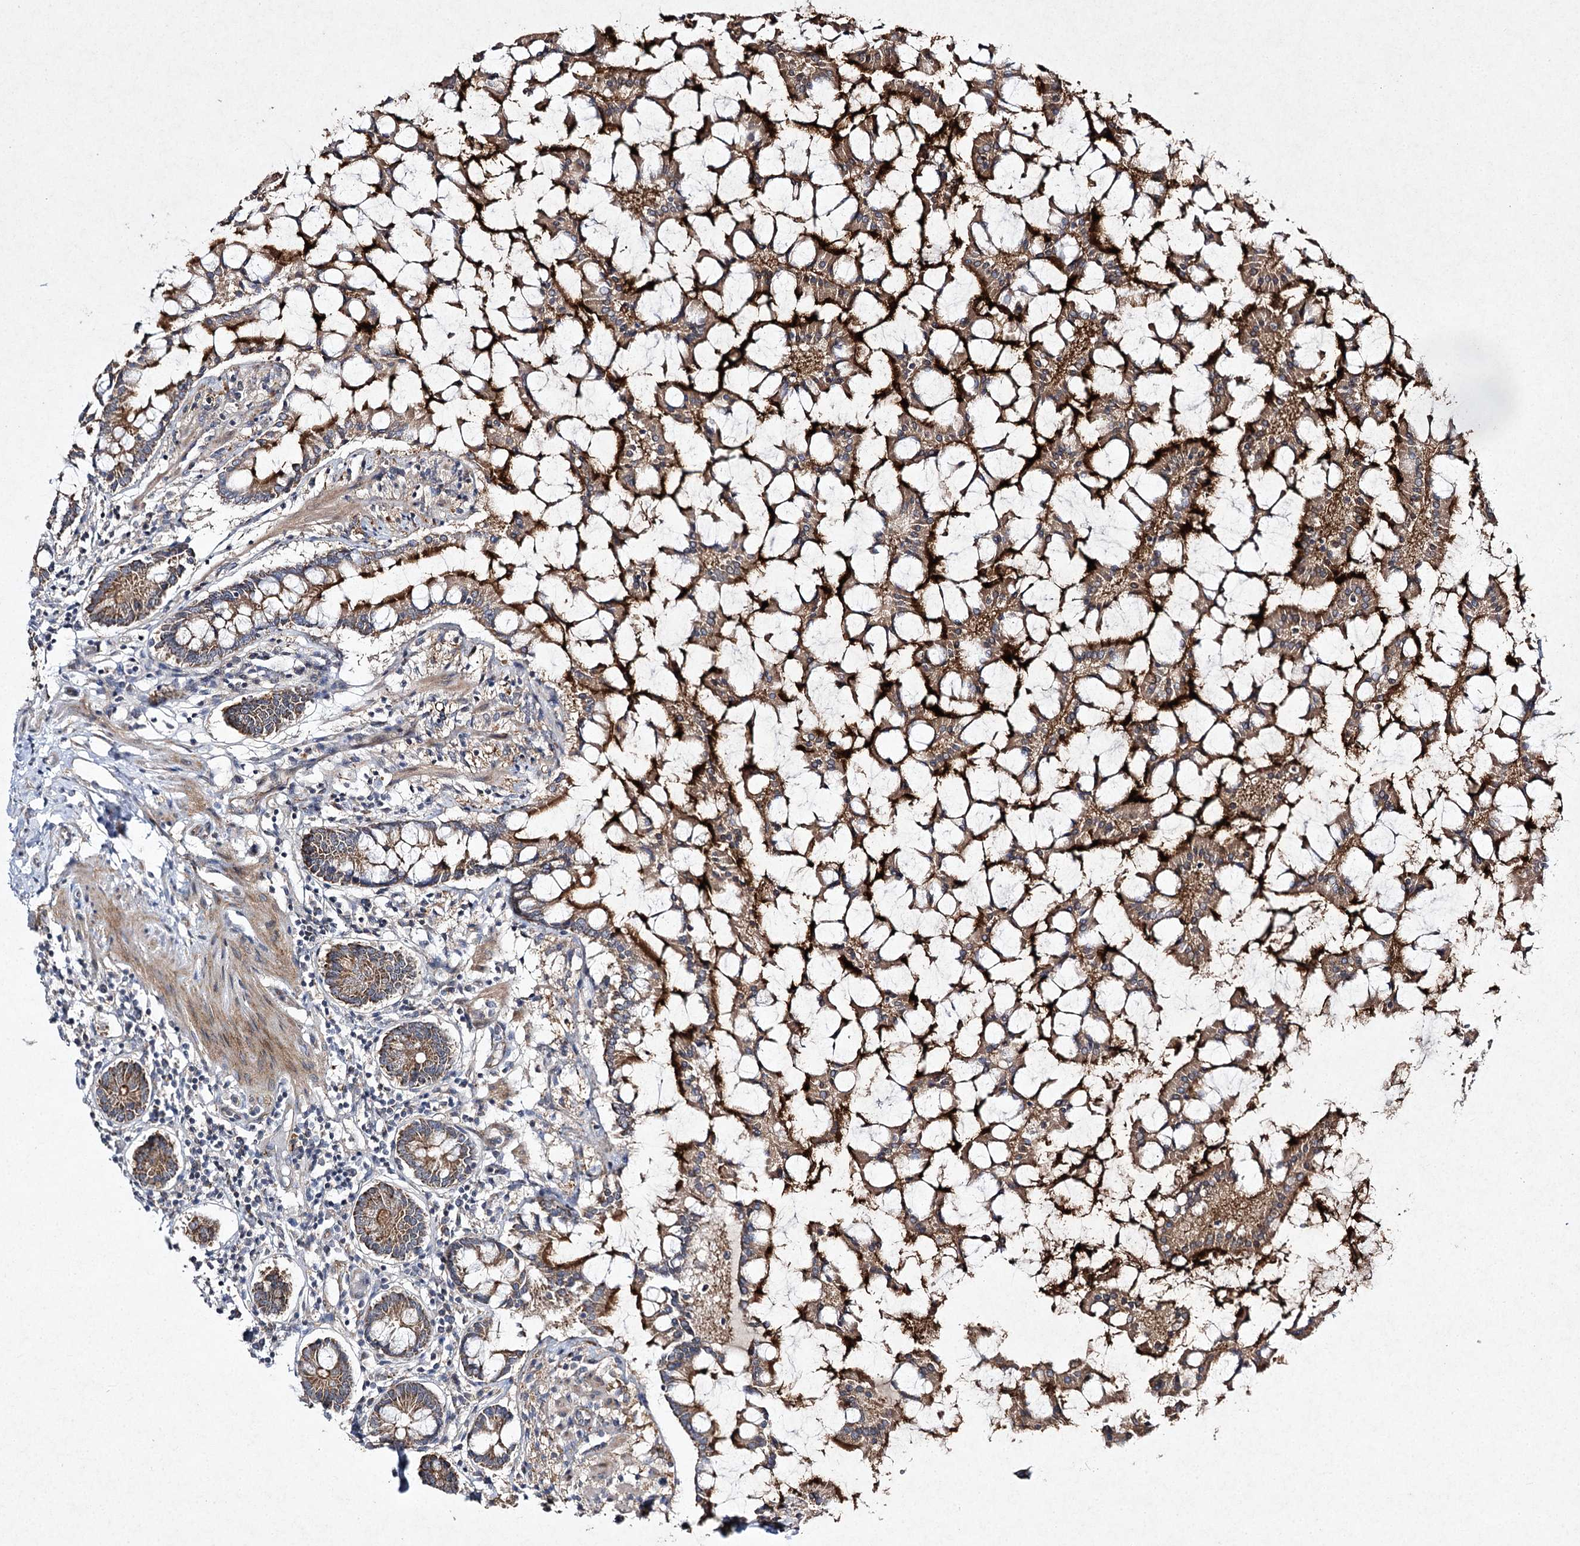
{"staining": {"intensity": "strong", "quantity": ">75%", "location": "cytoplasmic/membranous"}, "tissue": "small intestine", "cell_type": "Glandular cells", "image_type": "normal", "snomed": [{"axis": "morphology", "description": "Normal tissue, NOS"}, {"axis": "topography", "description": "Small intestine"}], "caption": "Immunohistochemical staining of normal small intestine reveals >75% levels of strong cytoplasmic/membranous protein positivity in approximately >75% of glandular cells. The staining was performed using DAB (3,3'-diaminobenzidine), with brown indicating positive protein expression. Nuclei are stained blue with hematoxylin.", "gene": "FANCL", "patient": {"sex": "male", "age": 41}}